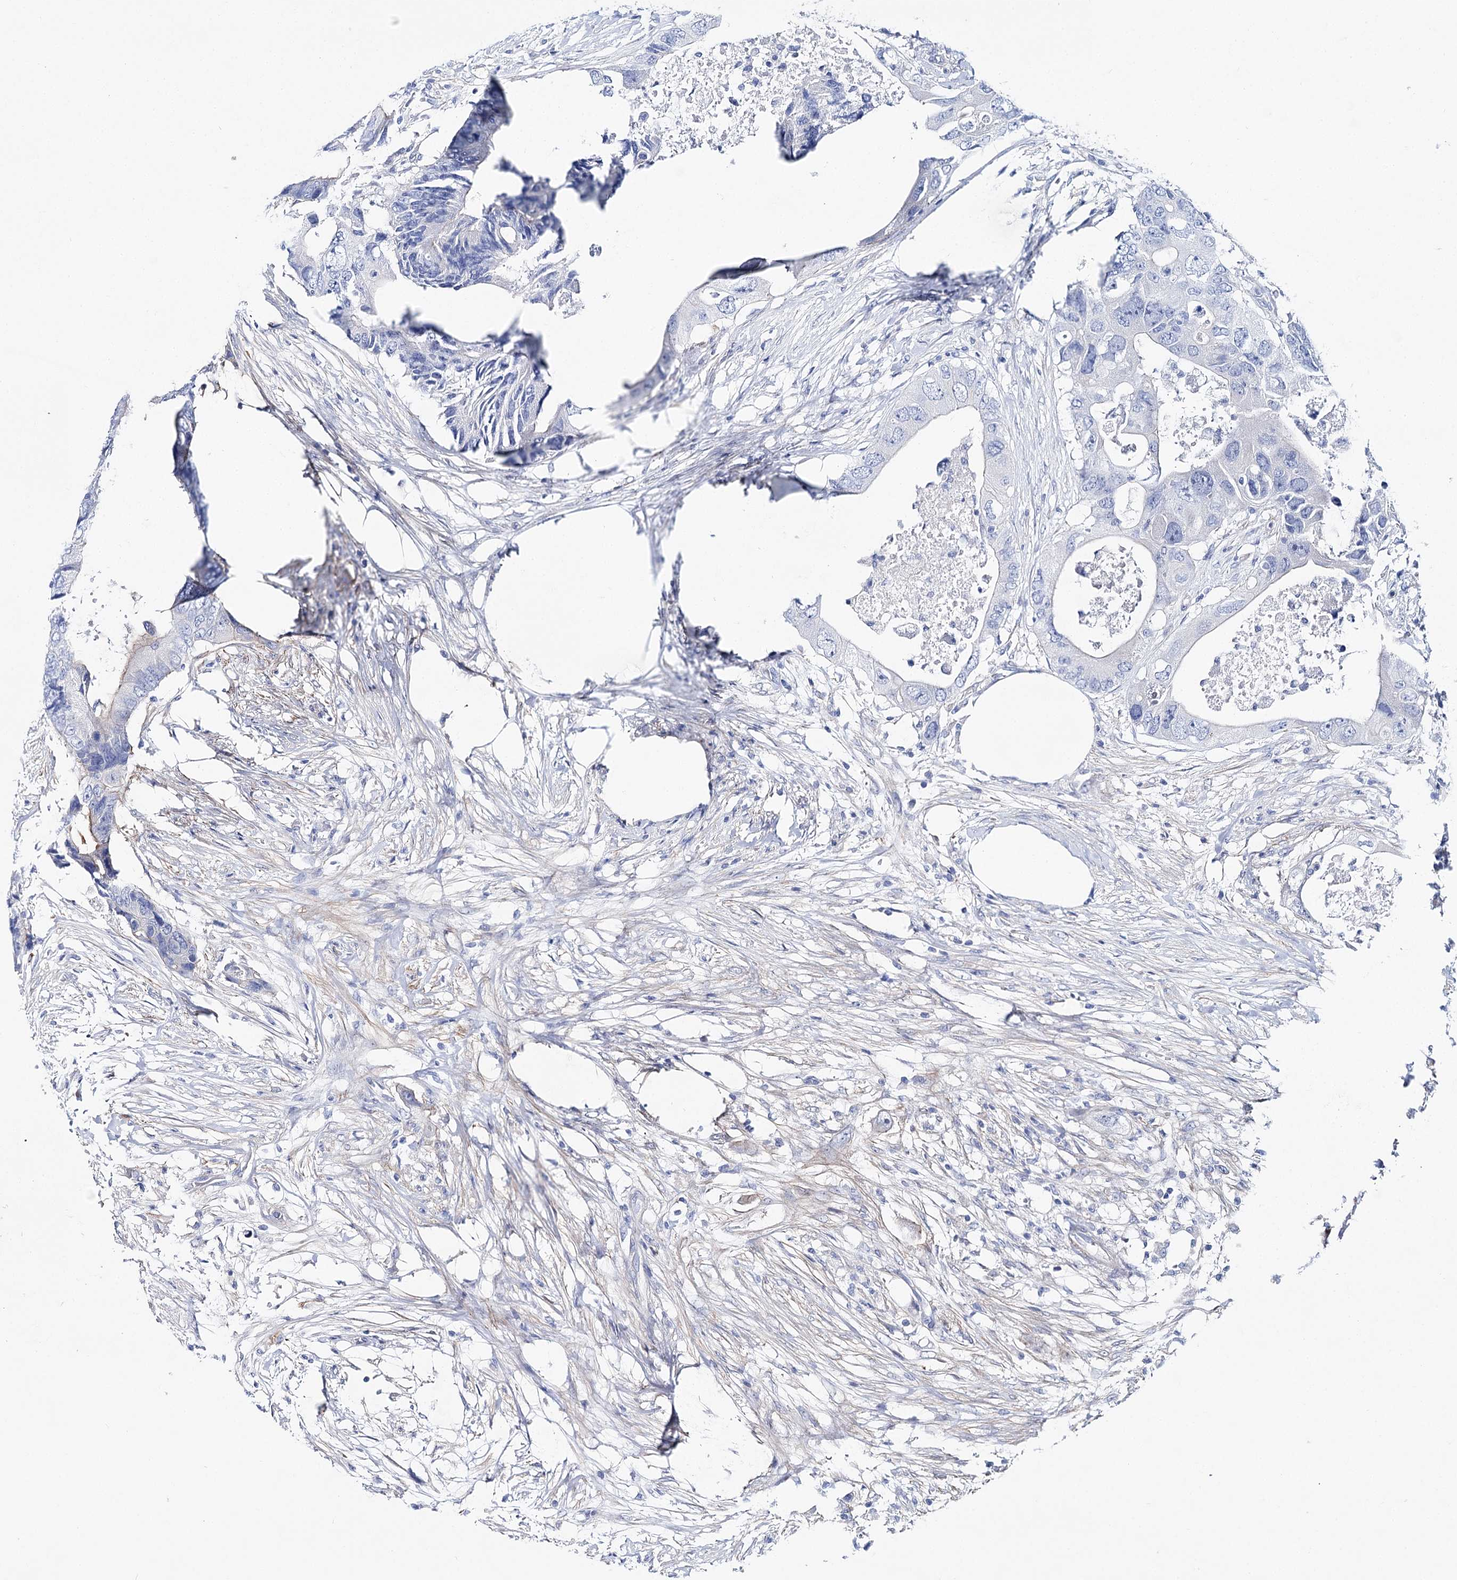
{"staining": {"intensity": "negative", "quantity": "none", "location": "none"}, "tissue": "colorectal cancer", "cell_type": "Tumor cells", "image_type": "cancer", "snomed": [{"axis": "morphology", "description": "Adenocarcinoma, NOS"}, {"axis": "topography", "description": "Colon"}], "caption": "High magnification brightfield microscopy of colorectal cancer stained with DAB (3,3'-diaminobenzidine) (brown) and counterstained with hematoxylin (blue): tumor cells show no significant staining. Nuclei are stained in blue.", "gene": "ANKRD23", "patient": {"sex": "male", "age": 71}}